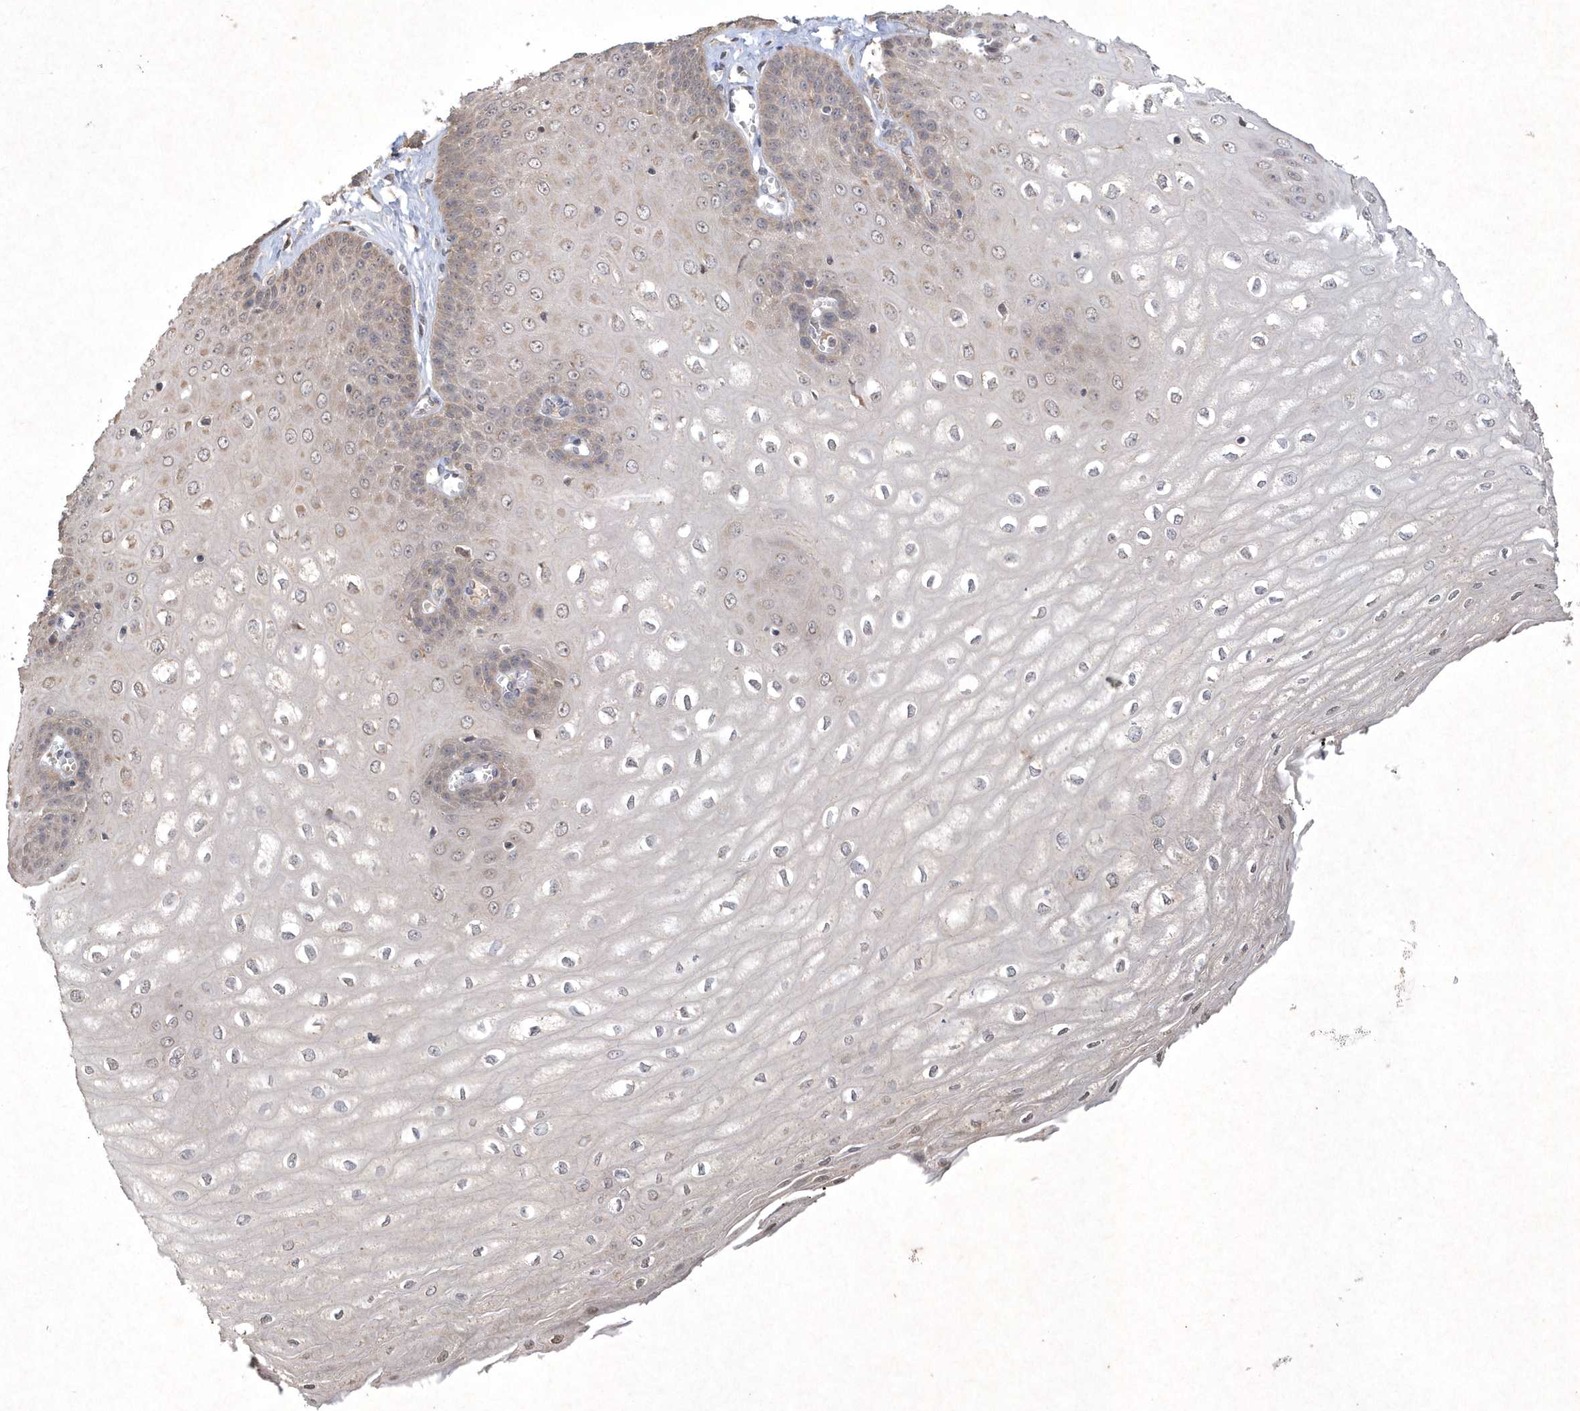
{"staining": {"intensity": "weak", "quantity": "<25%", "location": "cytoplasmic/membranous"}, "tissue": "esophagus", "cell_type": "Squamous epithelial cells", "image_type": "normal", "snomed": [{"axis": "morphology", "description": "Normal tissue, NOS"}, {"axis": "topography", "description": "Esophagus"}], "caption": "DAB (3,3'-diaminobenzidine) immunohistochemical staining of benign esophagus shows no significant staining in squamous epithelial cells.", "gene": "AKR7A2", "patient": {"sex": "male", "age": 60}}